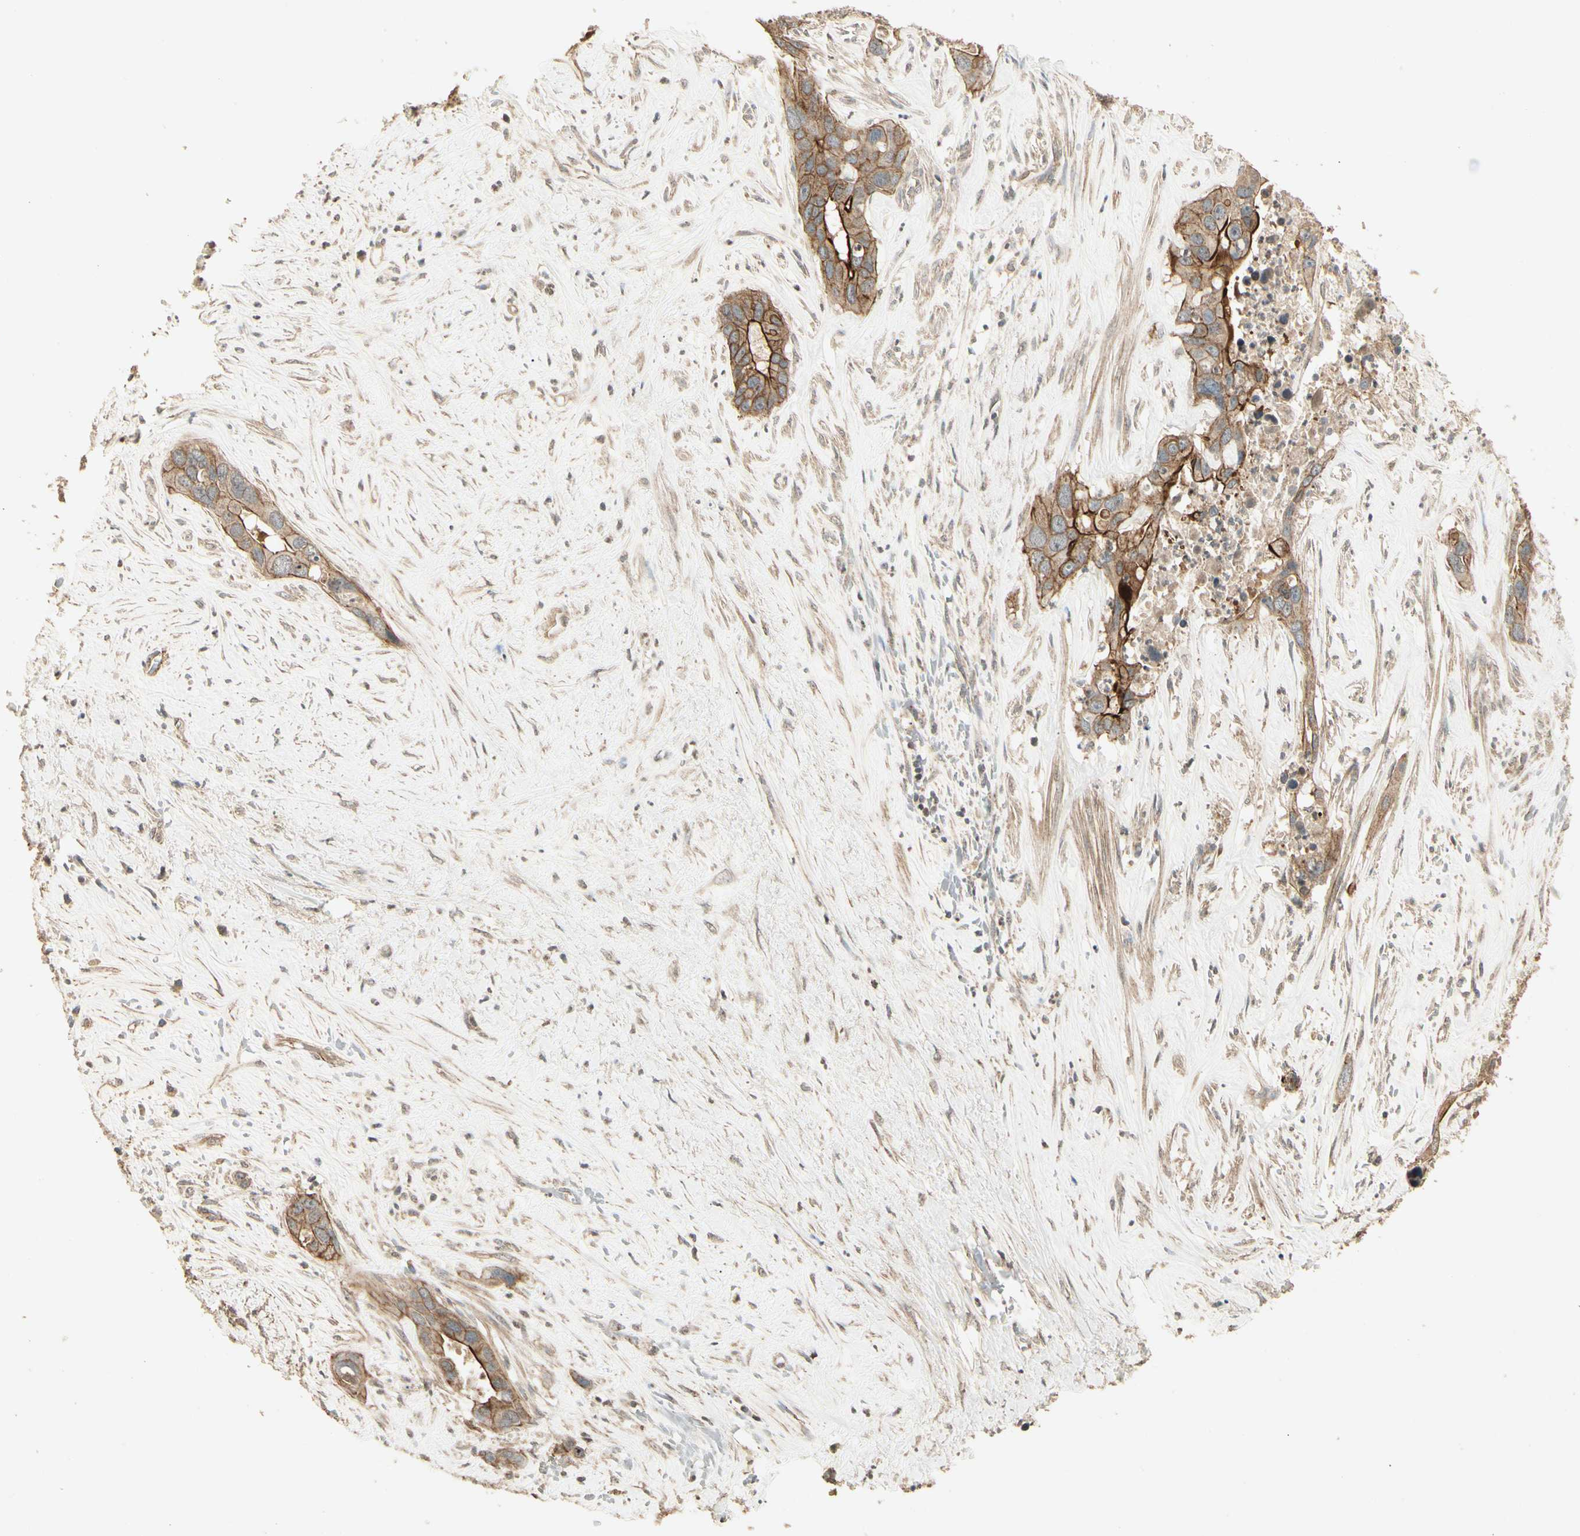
{"staining": {"intensity": "strong", "quantity": ">75%", "location": "cytoplasmic/membranous"}, "tissue": "liver cancer", "cell_type": "Tumor cells", "image_type": "cancer", "snomed": [{"axis": "morphology", "description": "Cholangiocarcinoma"}, {"axis": "topography", "description": "Liver"}], "caption": "IHC photomicrograph of human liver cancer (cholangiocarcinoma) stained for a protein (brown), which displays high levels of strong cytoplasmic/membranous expression in approximately >75% of tumor cells.", "gene": "RNF180", "patient": {"sex": "female", "age": 65}}